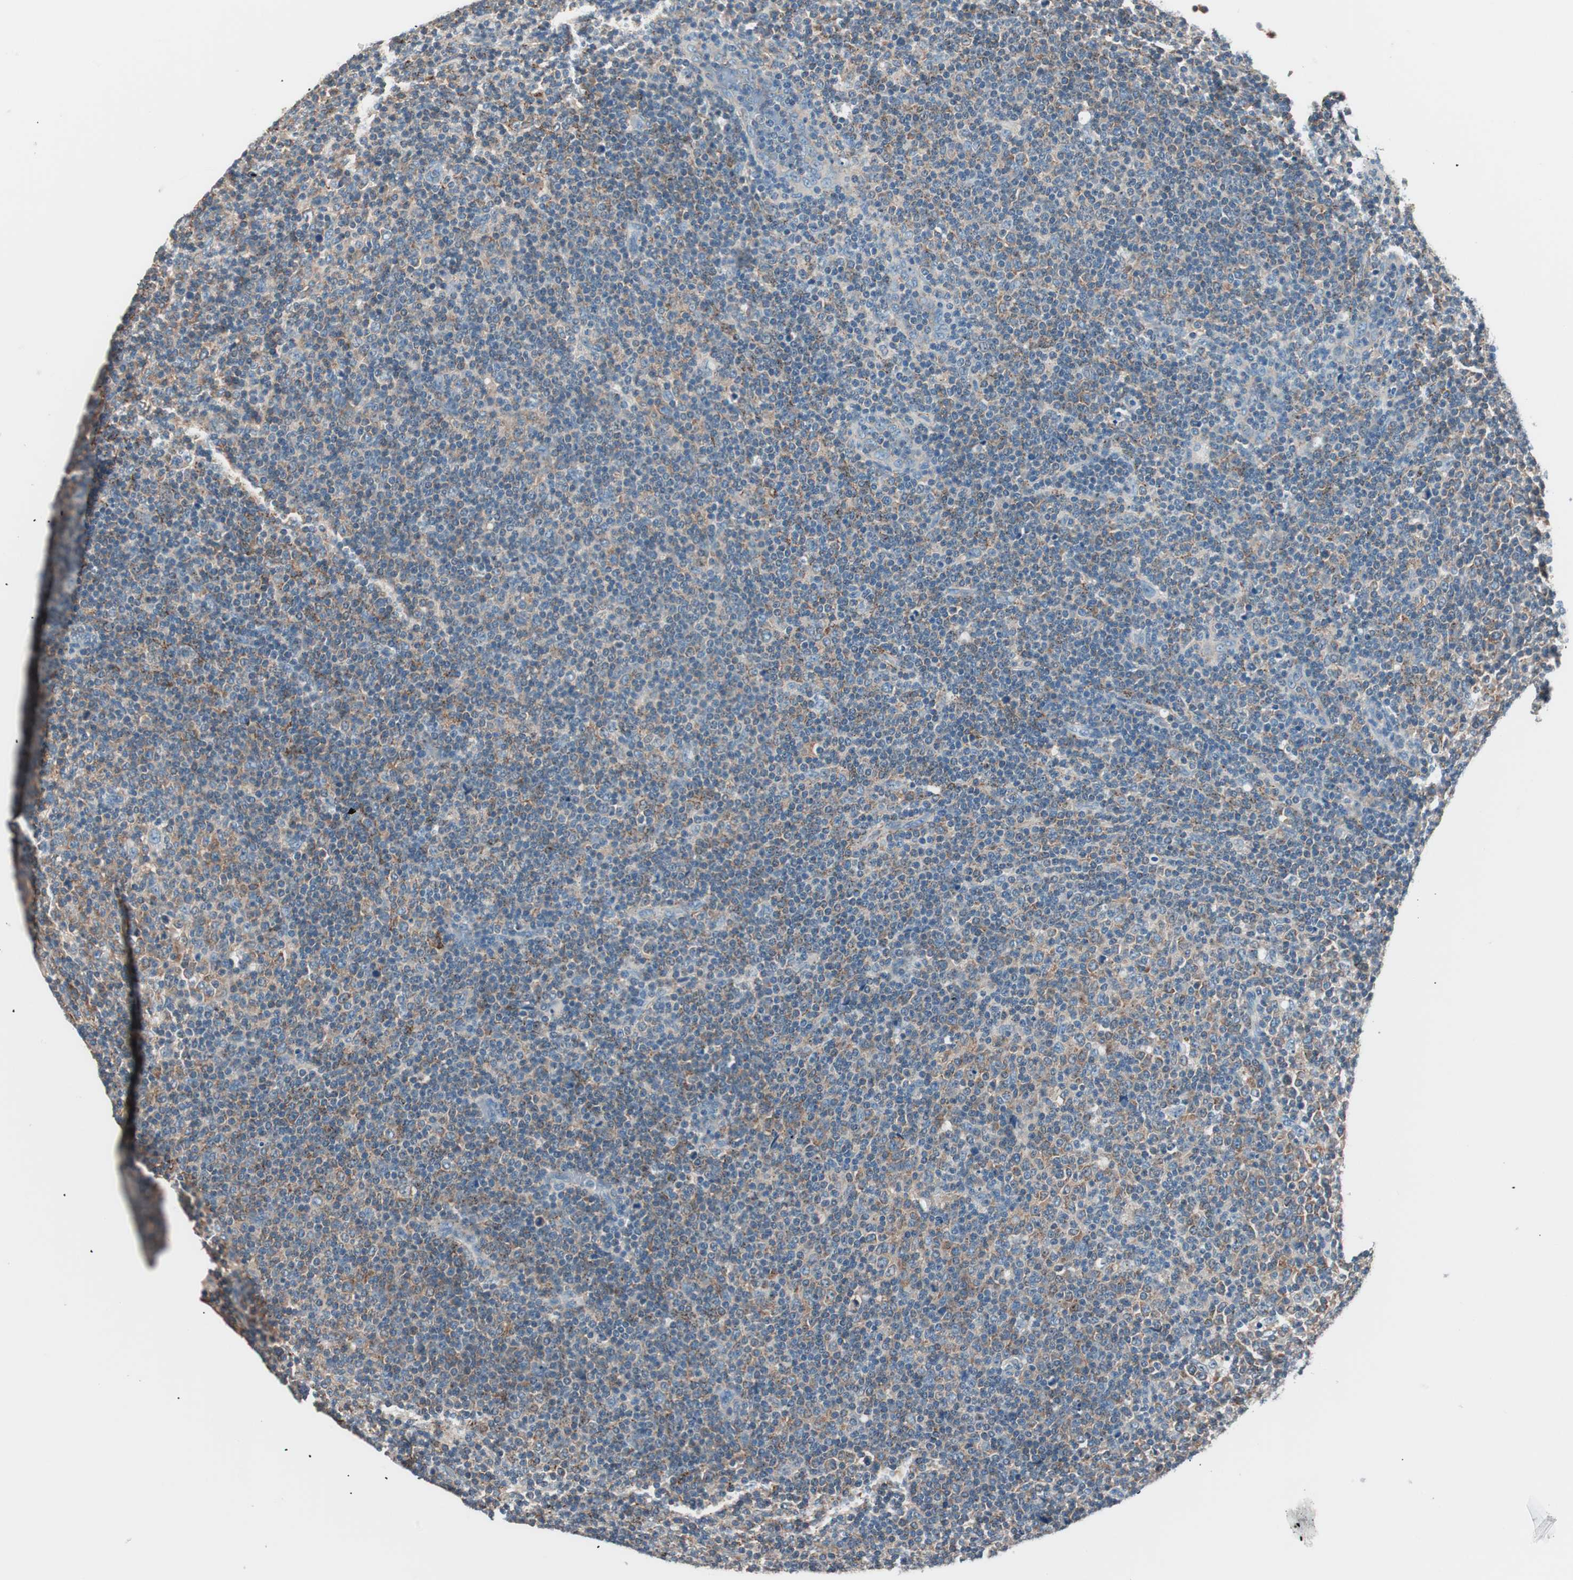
{"staining": {"intensity": "weak", "quantity": "<25%", "location": "cytoplasmic/membranous"}, "tissue": "lymphoma", "cell_type": "Tumor cells", "image_type": "cancer", "snomed": [{"axis": "morphology", "description": "Malignant lymphoma, non-Hodgkin's type, Low grade"}, {"axis": "topography", "description": "Lymph node"}], "caption": "Protein analysis of lymphoma demonstrates no significant staining in tumor cells. (DAB (3,3'-diaminobenzidine) immunohistochemistry, high magnification).", "gene": "RAD54B", "patient": {"sex": "male", "age": 70}}